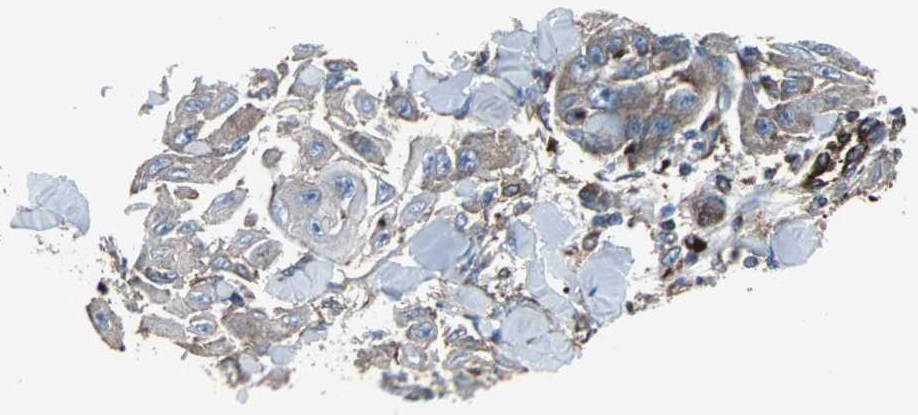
{"staining": {"intensity": "weak", "quantity": ">75%", "location": "cytoplasmic/membranous"}, "tissue": "skin cancer", "cell_type": "Tumor cells", "image_type": "cancer", "snomed": [{"axis": "morphology", "description": "Squamous cell carcinoma, NOS"}, {"axis": "topography", "description": "Skin"}], "caption": "The histopathology image displays a brown stain indicating the presence of a protein in the cytoplasmic/membranous of tumor cells in squamous cell carcinoma (skin).", "gene": "PLCG2", "patient": {"sex": "male", "age": 24}}